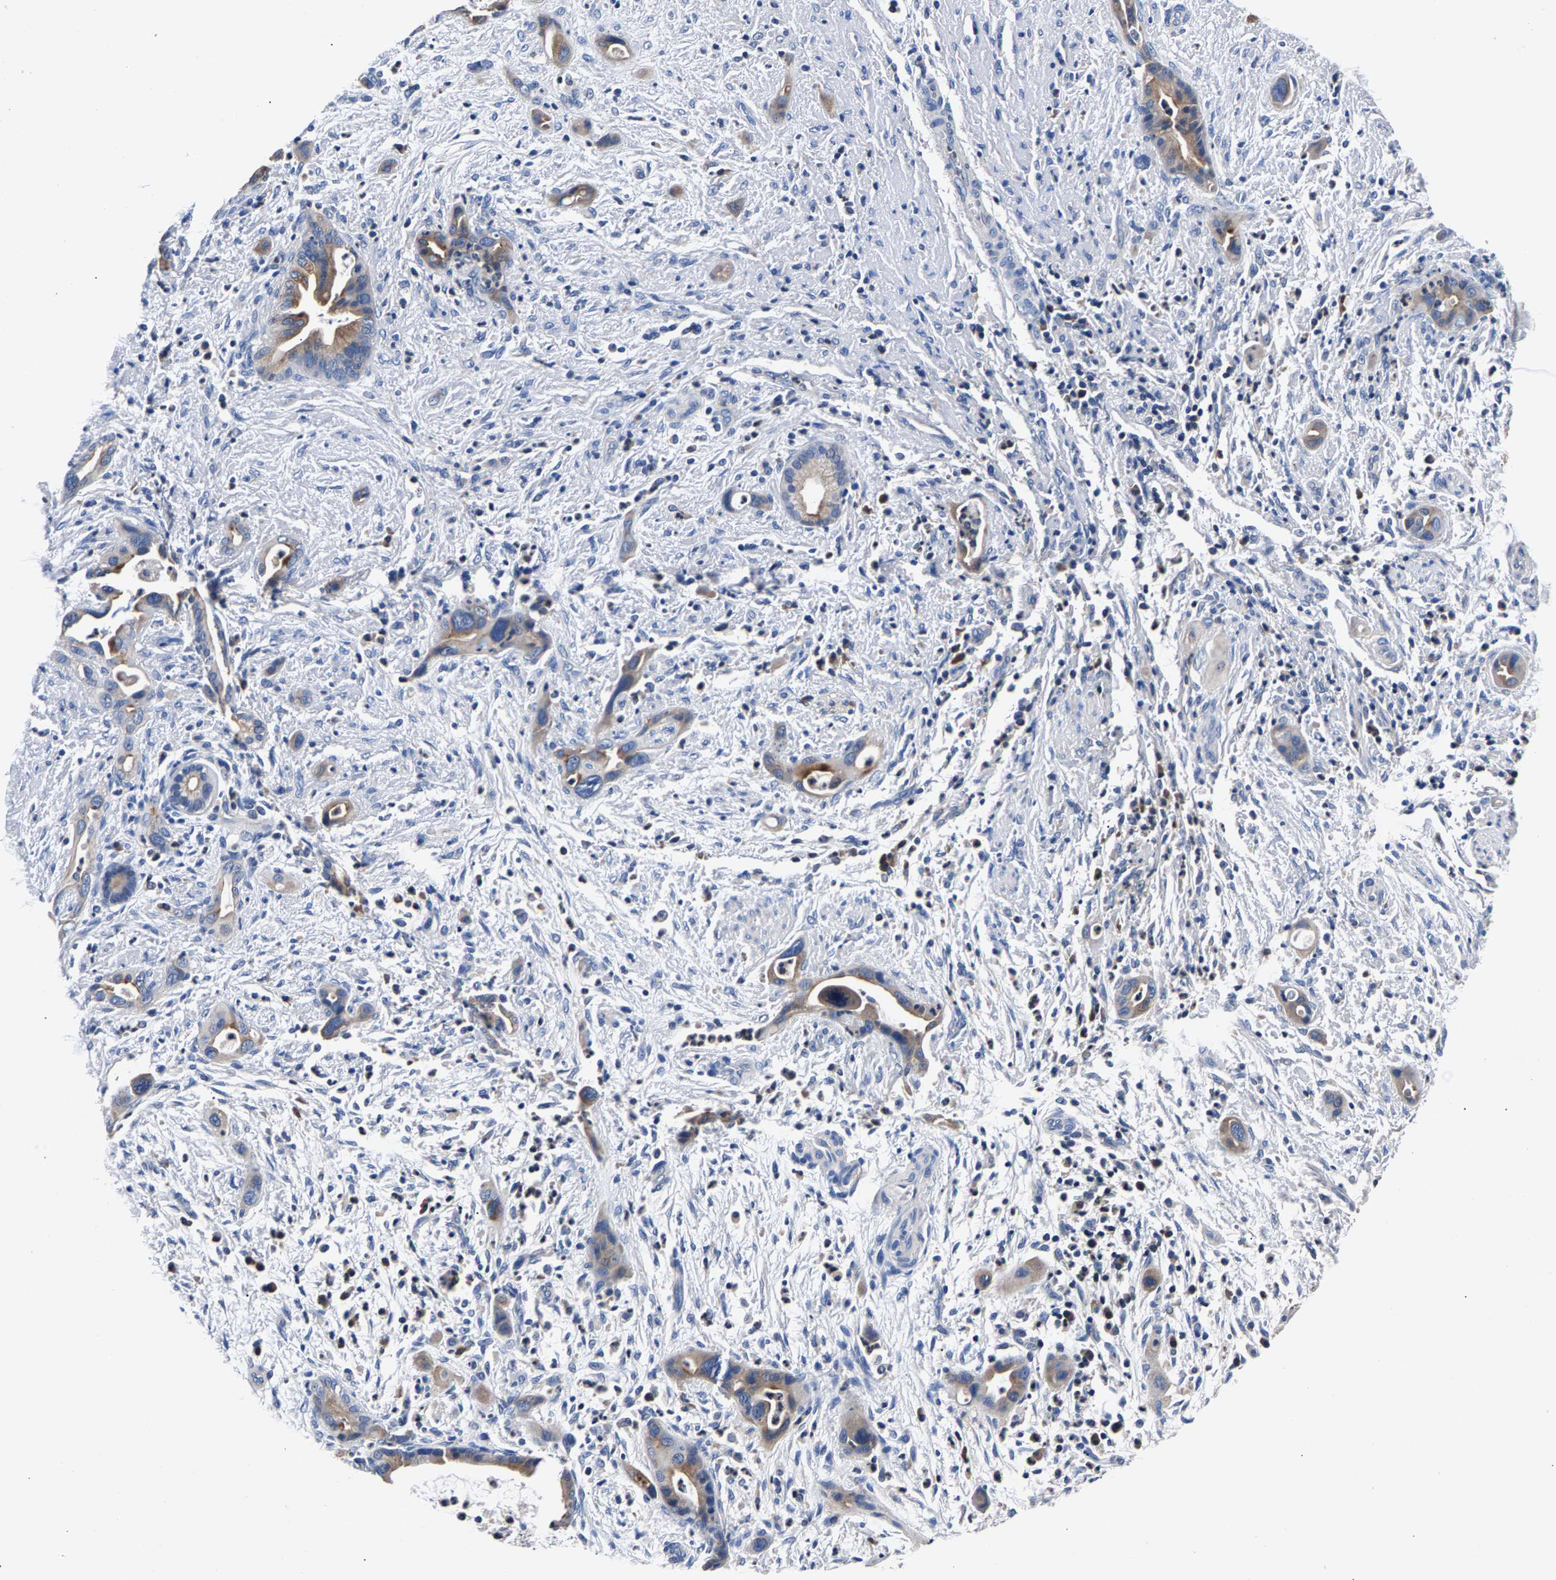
{"staining": {"intensity": "moderate", "quantity": ">75%", "location": "cytoplasmic/membranous"}, "tissue": "pancreatic cancer", "cell_type": "Tumor cells", "image_type": "cancer", "snomed": [{"axis": "morphology", "description": "Adenocarcinoma, NOS"}, {"axis": "topography", "description": "Pancreas"}], "caption": "High-magnification brightfield microscopy of pancreatic adenocarcinoma stained with DAB (3,3'-diaminobenzidine) (brown) and counterstained with hematoxylin (blue). tumor cells exhibit moderate cytoplasmic/membranous positivity is present in approximately>75% of cells.", "gene": "PHF24", "patient": {"sex": "male", "age": 59}}